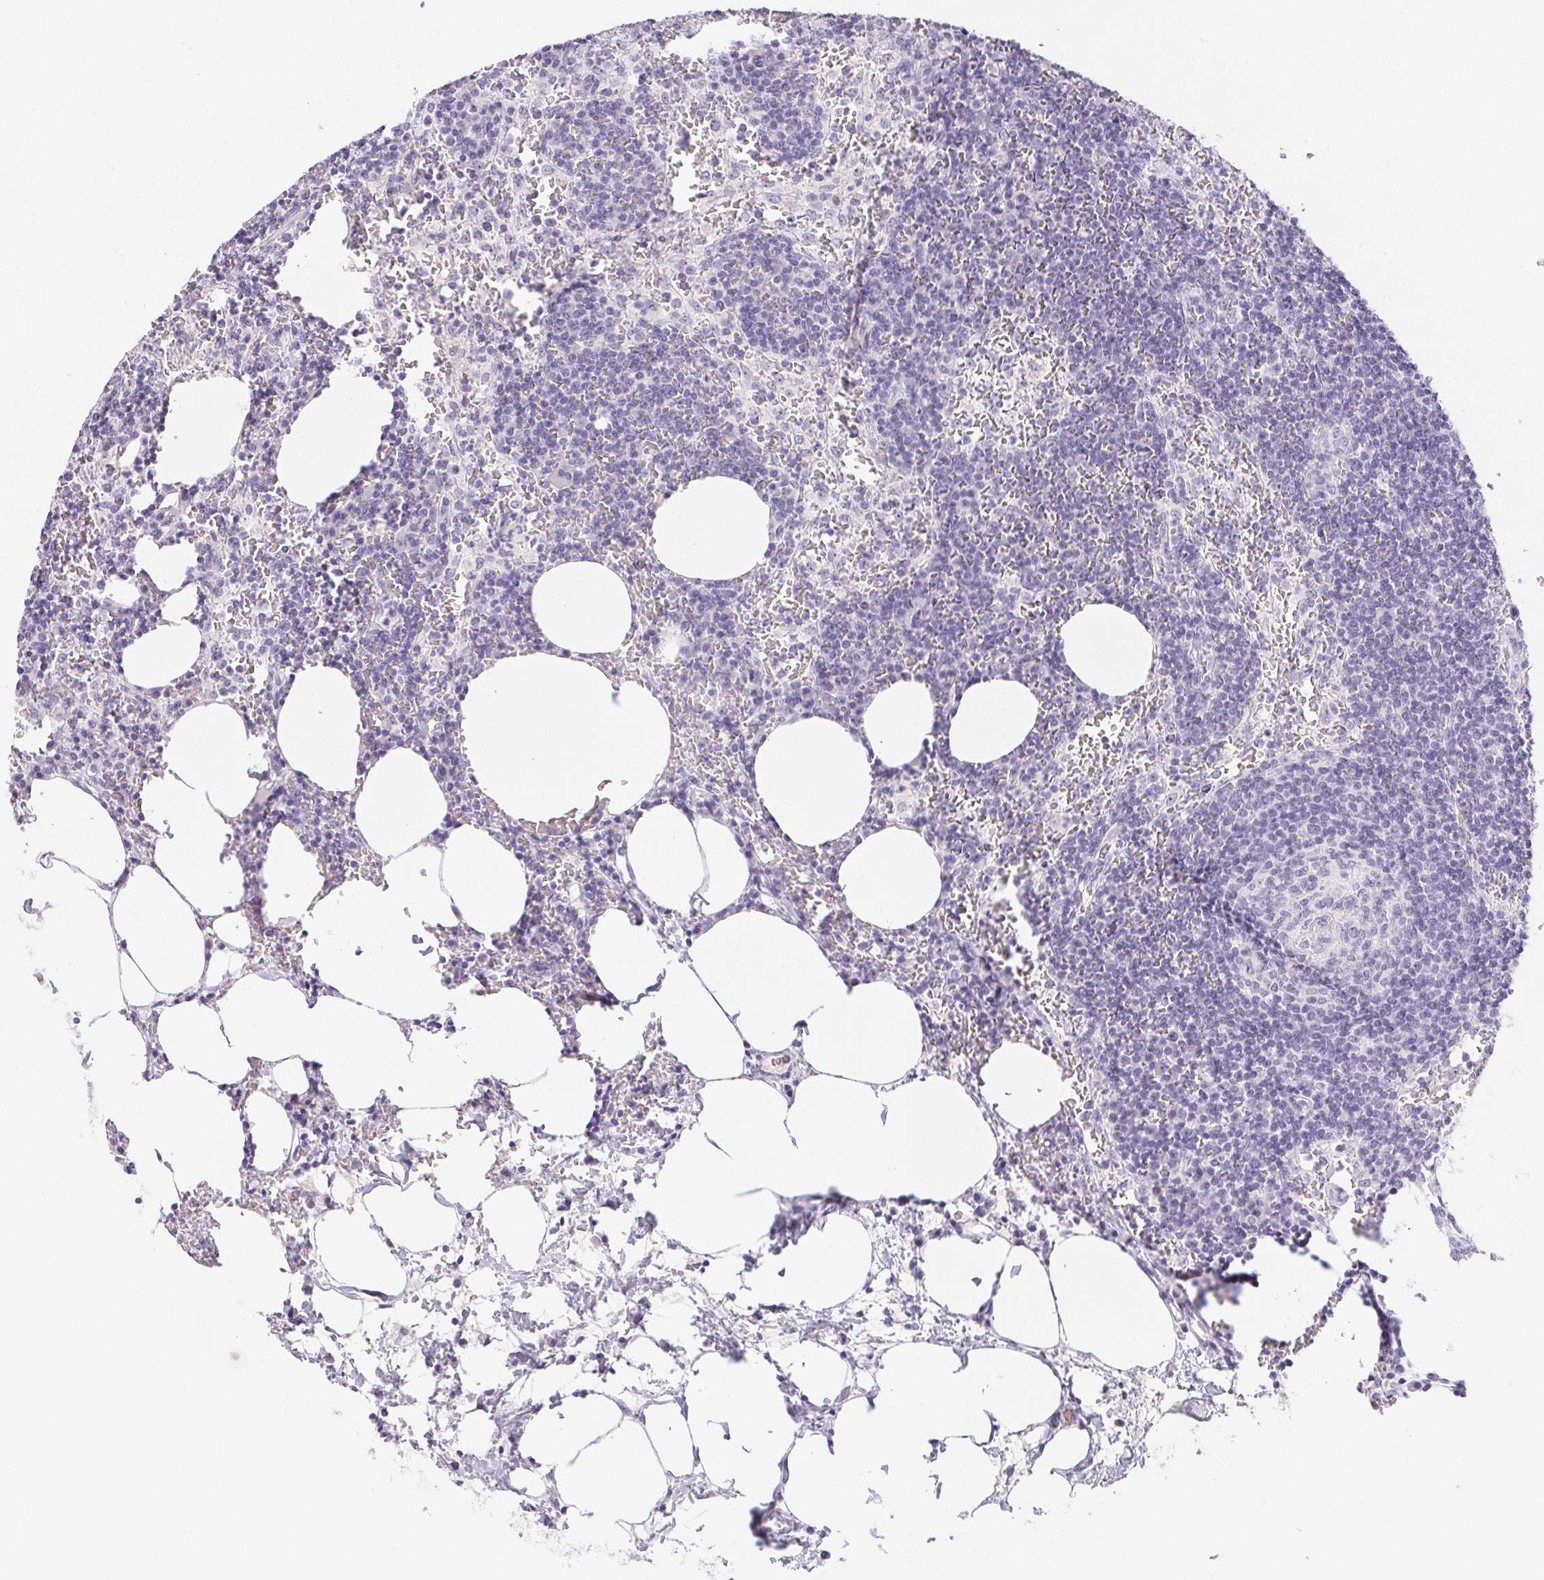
{"staining": {"intensity": "negative", "quantity": "none", "location": "none"}, "tissue": "lymph node", "cell_type": "Germinal center cells", "image_type": "normal", "snomed": [{"axis": "morphology", "description": "Normal tissue, NOS"}, {"axis": "topography", "description": "Lymph node"}], "caption": "Lymph node stained for a protein using immunohistochemistry (IHC) exhibits no expression germinal center cells.", "gene": "ST8SIA3", "patient": {"sex": "male", "age": 67}}